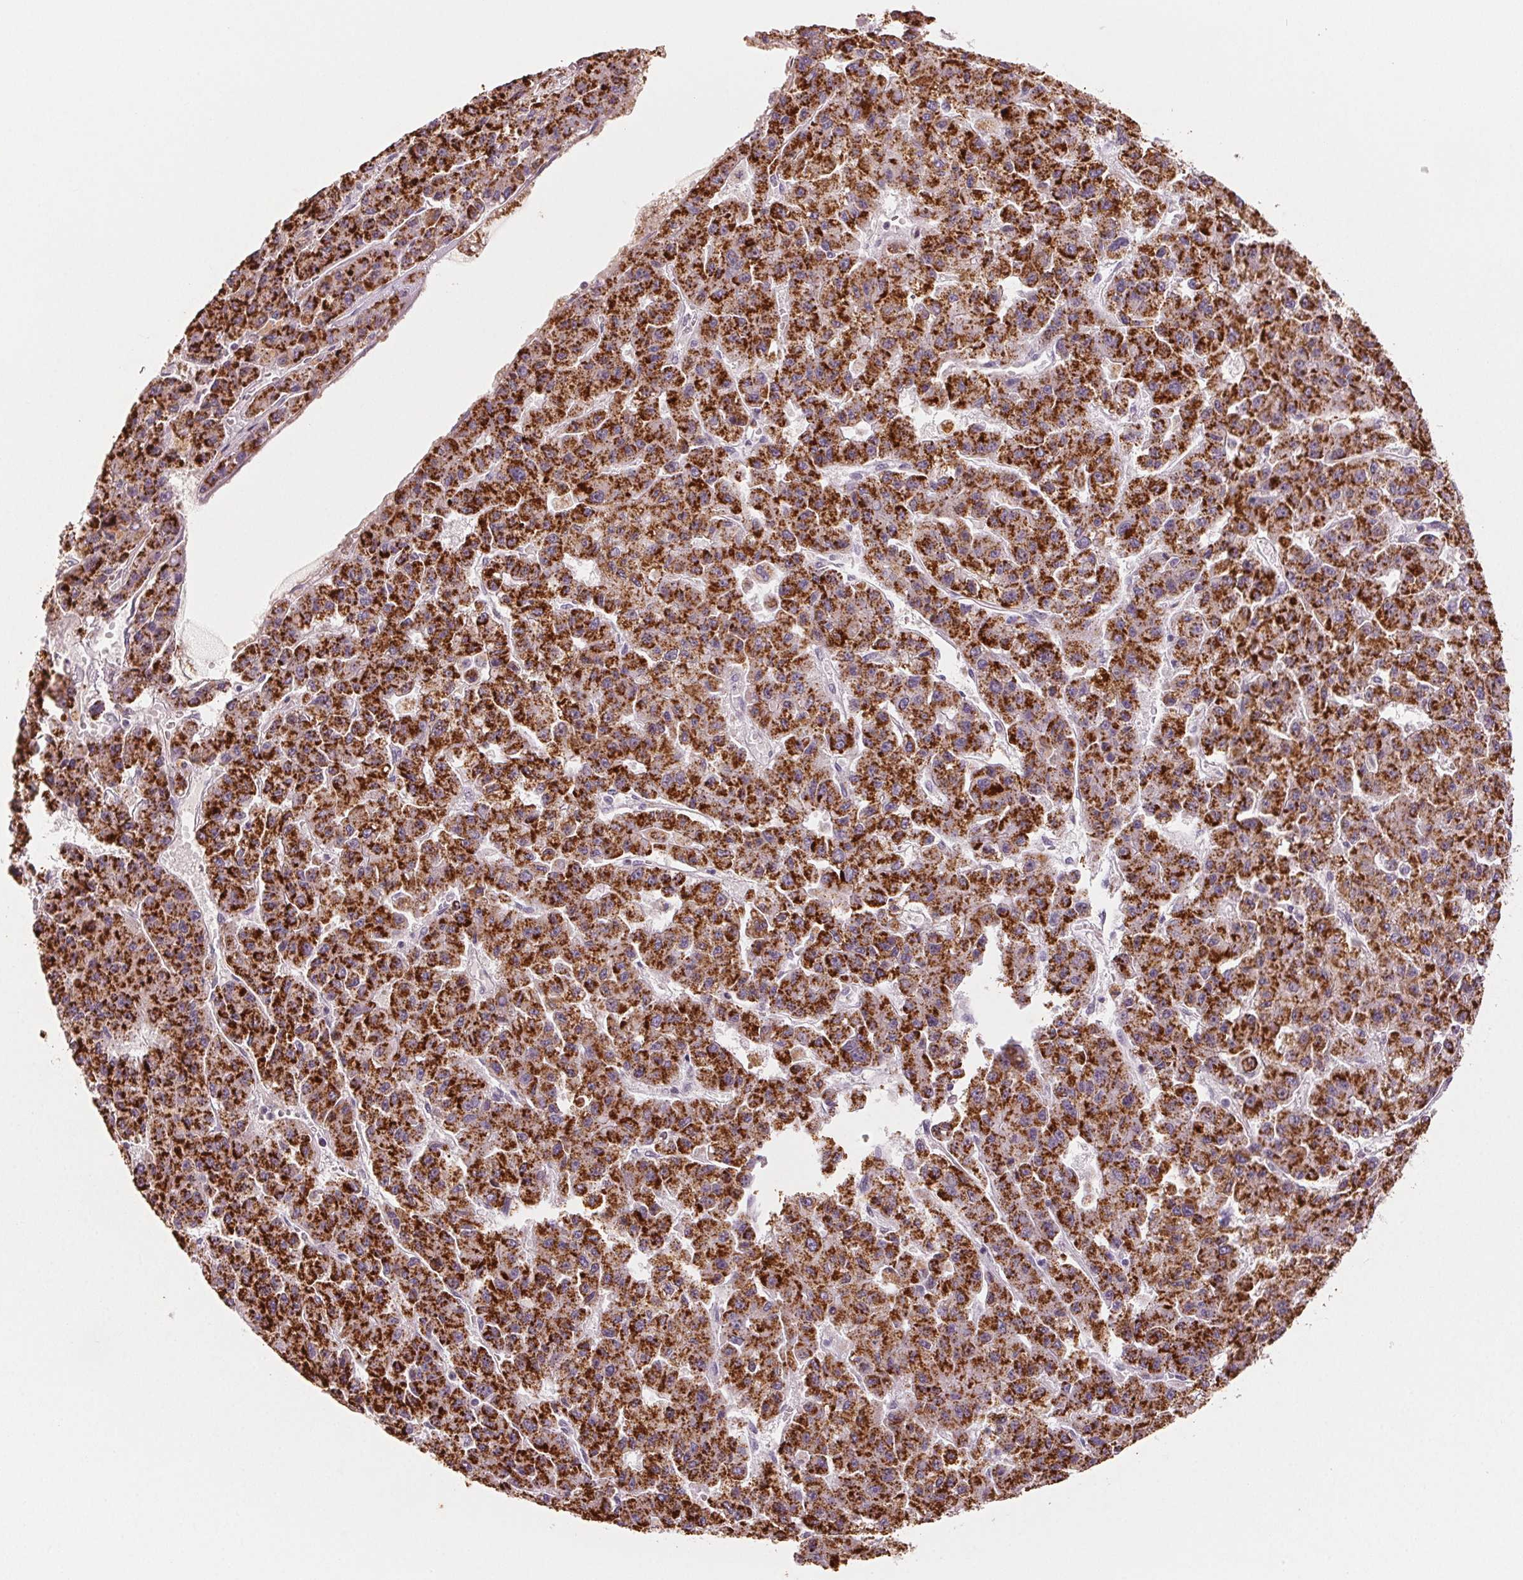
{"staining": {"intensity": "strong", "quantity": ">75%", "location": "cytoplasmic/membranous"}, "tissue": "liver cancer", "cell_type": "Tumor cells", "image_type": "cancer", "snomed": [{"axis": "morphology", "description": "Carcinoma, Hepatocellular, NOS"}, {"axis": "topography", "description": "Liver"}], "caption": "Hepatocellular carcinoma (liver) was stained to show a protein in brown. There is high levels of strong cytoplasmic/membranous staining in approximately >75% of tumor cells.", "gene": "EHHADH", "patient": {"sex": "male", "age": 70}}